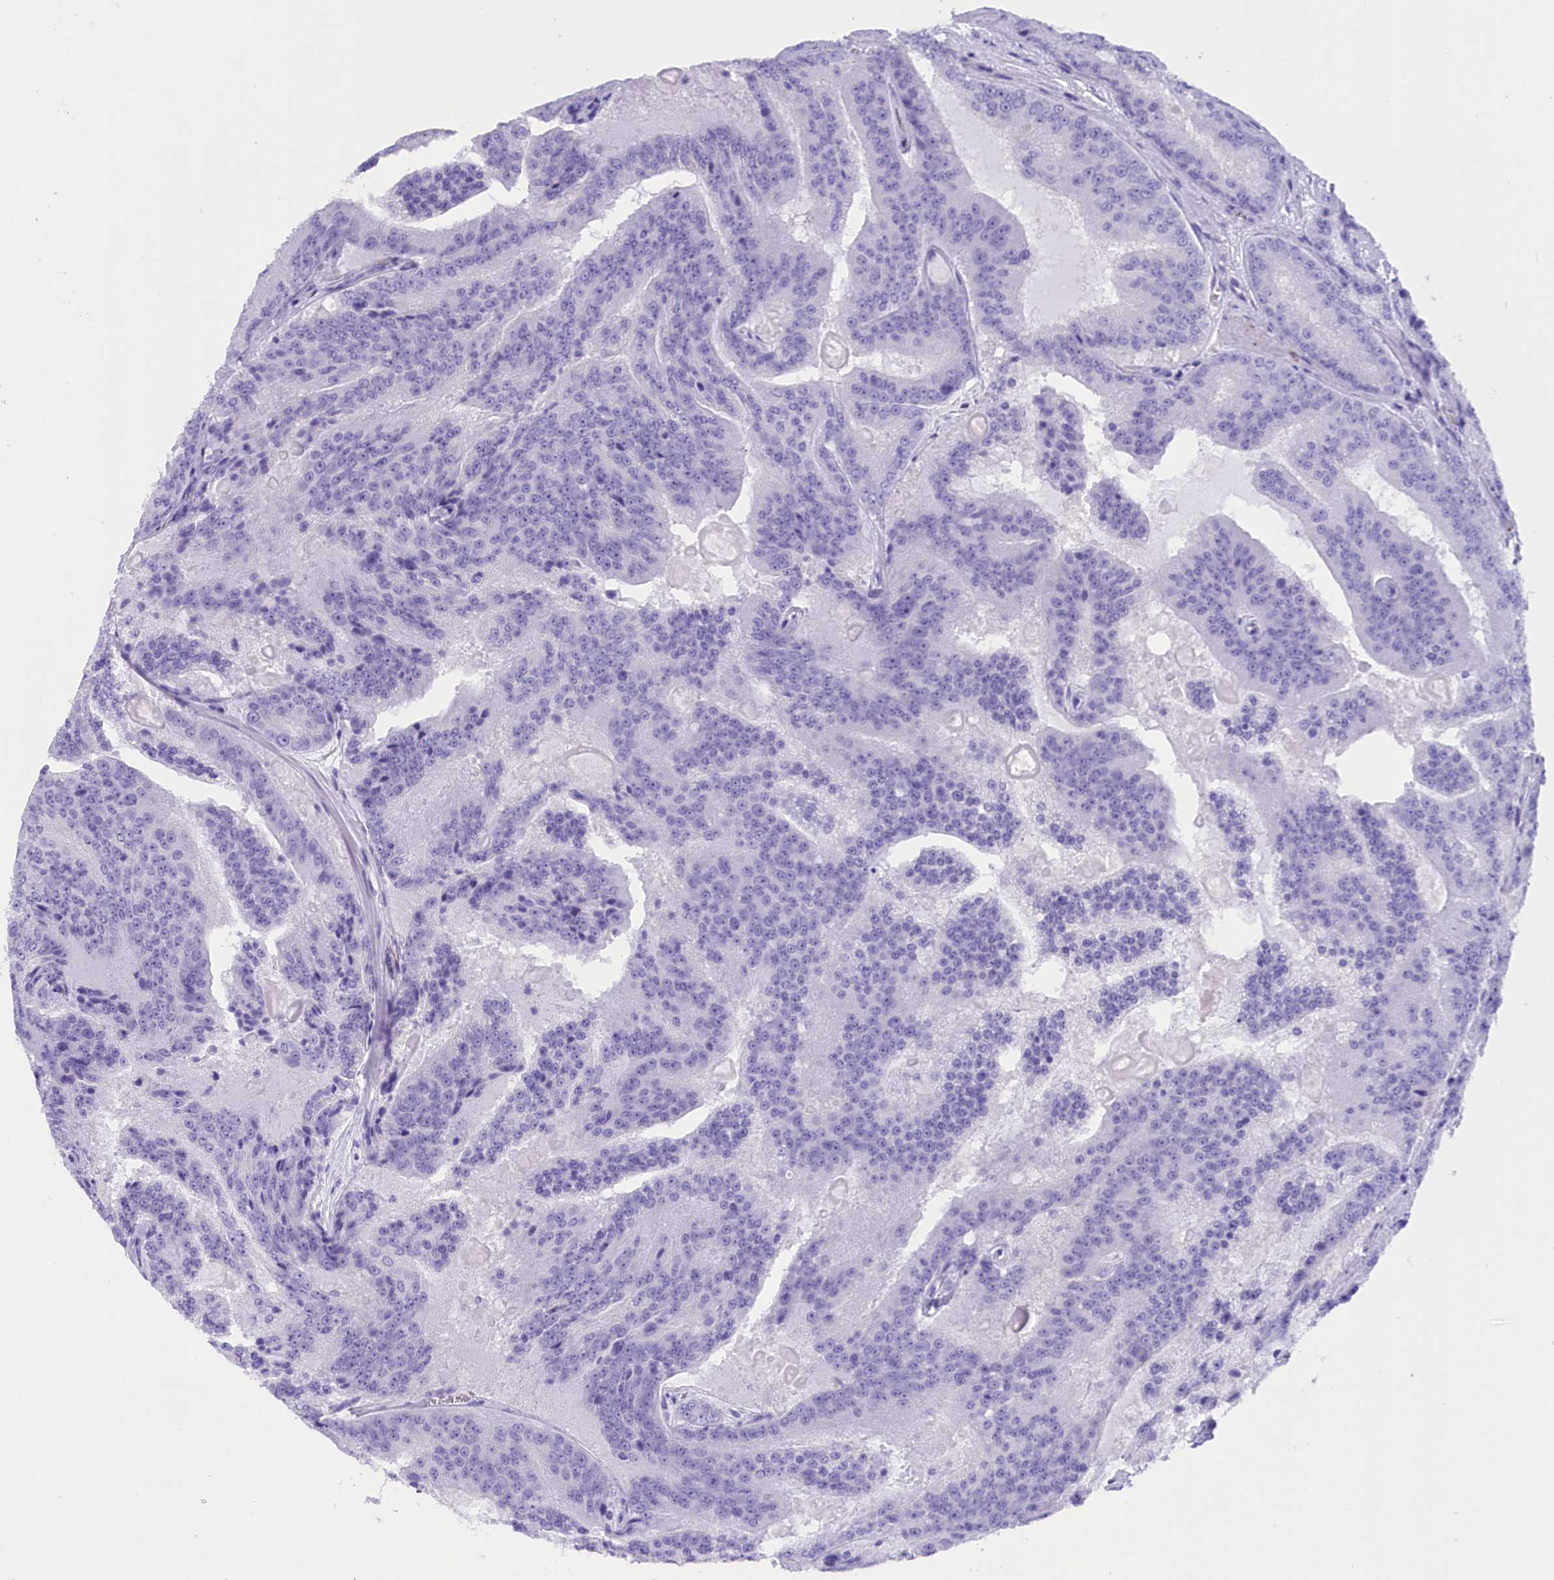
{"staining": {"intensity": "negative", "quantity": "none", "location": "none"}, "tissue": "prostate cancer", "cell_type": "Tumor cells", "image_type": "cancer", "snomed": [{"axis": "morphology", "description": "Adenocarcinoma, High grade"}, {"axis": "topography", "description": "Prostate"}], "caption": "A photomicrograph of adenocarcinoma (high-grade) (prostate) stained for a protein exhibits no brown staining in tumor cells. (DAB immunohistochemistry (IHC) with hematoxylin counter stain).", "gene": "CLC", "patient": {"sex": "male", "age": 61}}